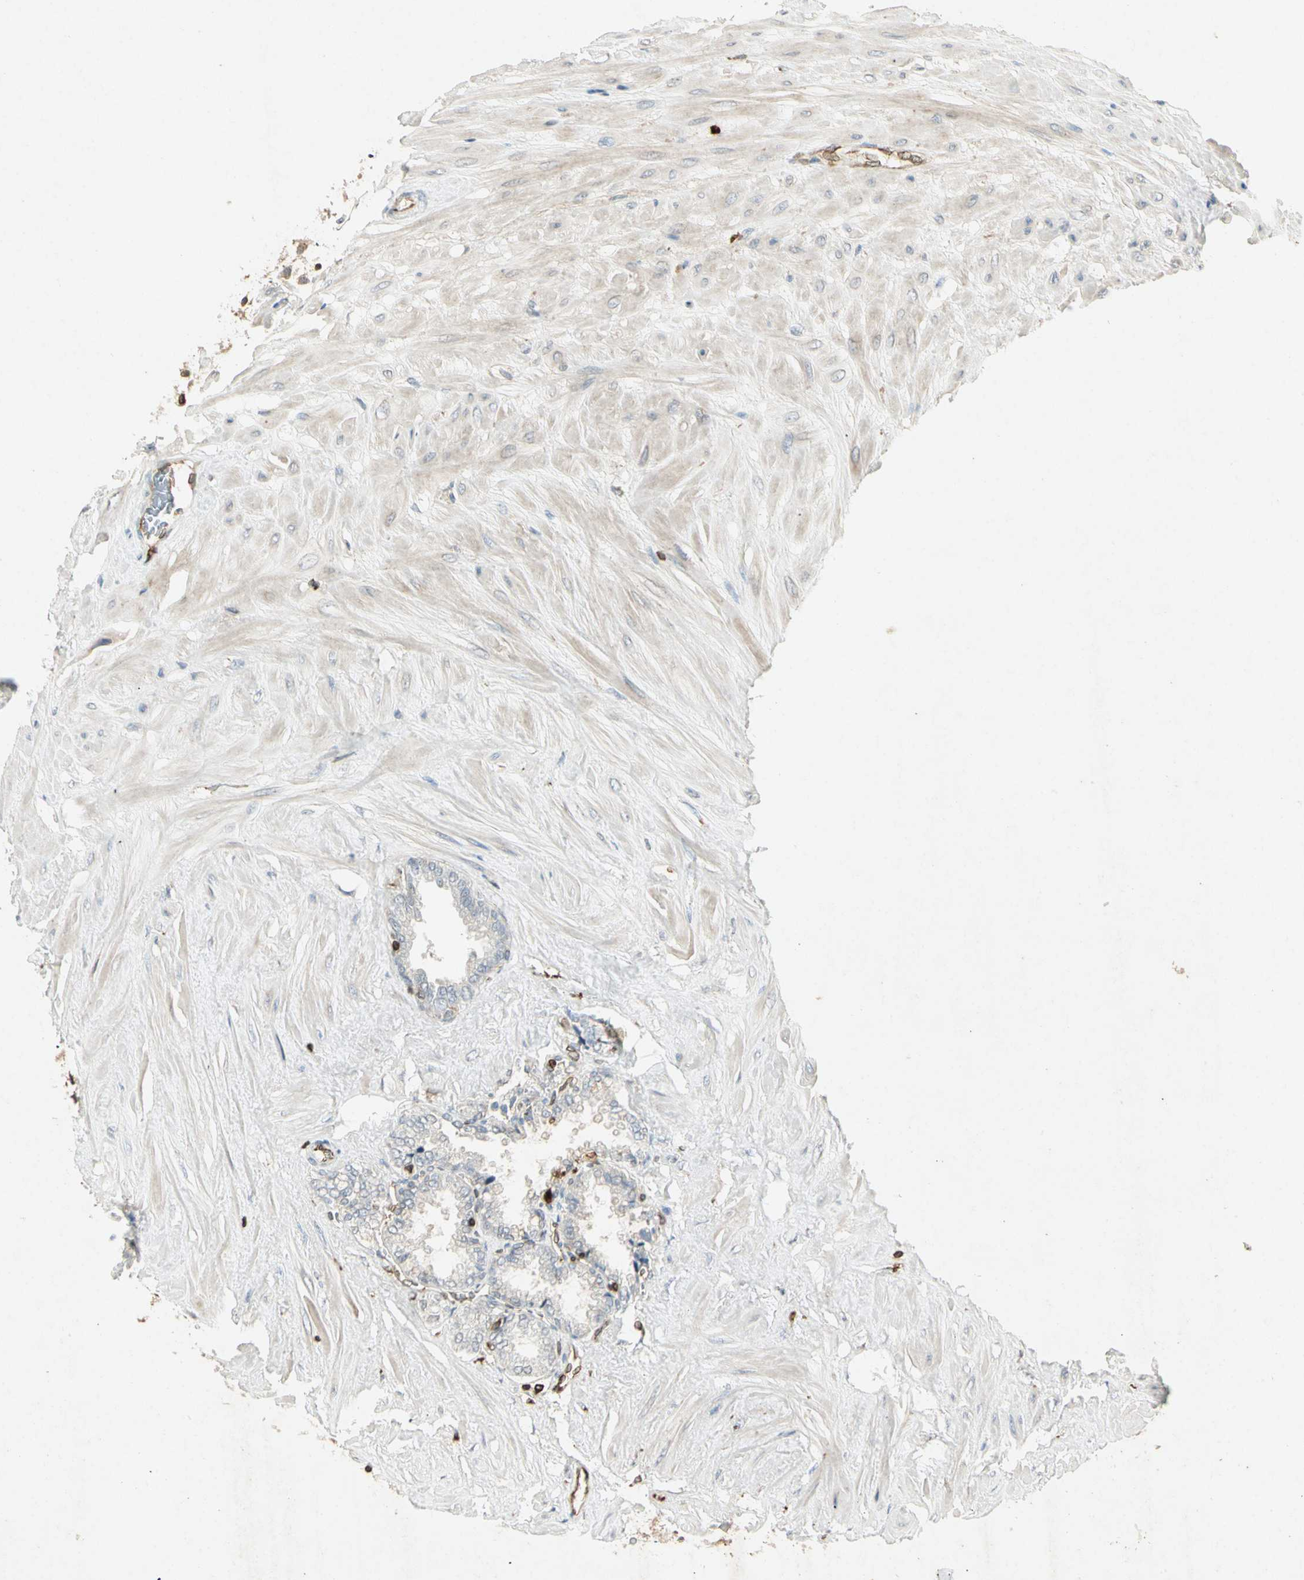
{"staining": {"intensity": "moderate", "quantity": "25%-75%", "location": "cytoplasmic/membranous"}, "tissue": "seminal vesicle", "cell_type": "Glandular cells", "image_type": "normal", "snomed": [{"axis": "morphology", "description": "Normal tissue, NOS"}, {"axis": "topography", "description": "Seminal veicle"}], "caption": "Protein expression by IHC reveals moderate cytoplasmic/membranous expression in about 25%-75% of glandular cells in normal seminal vesicle. (DAB IHC with brightfield microscopy, high magnification).", "gene": "TAPBP", "patient": {"sex": "male", "age": 46}}